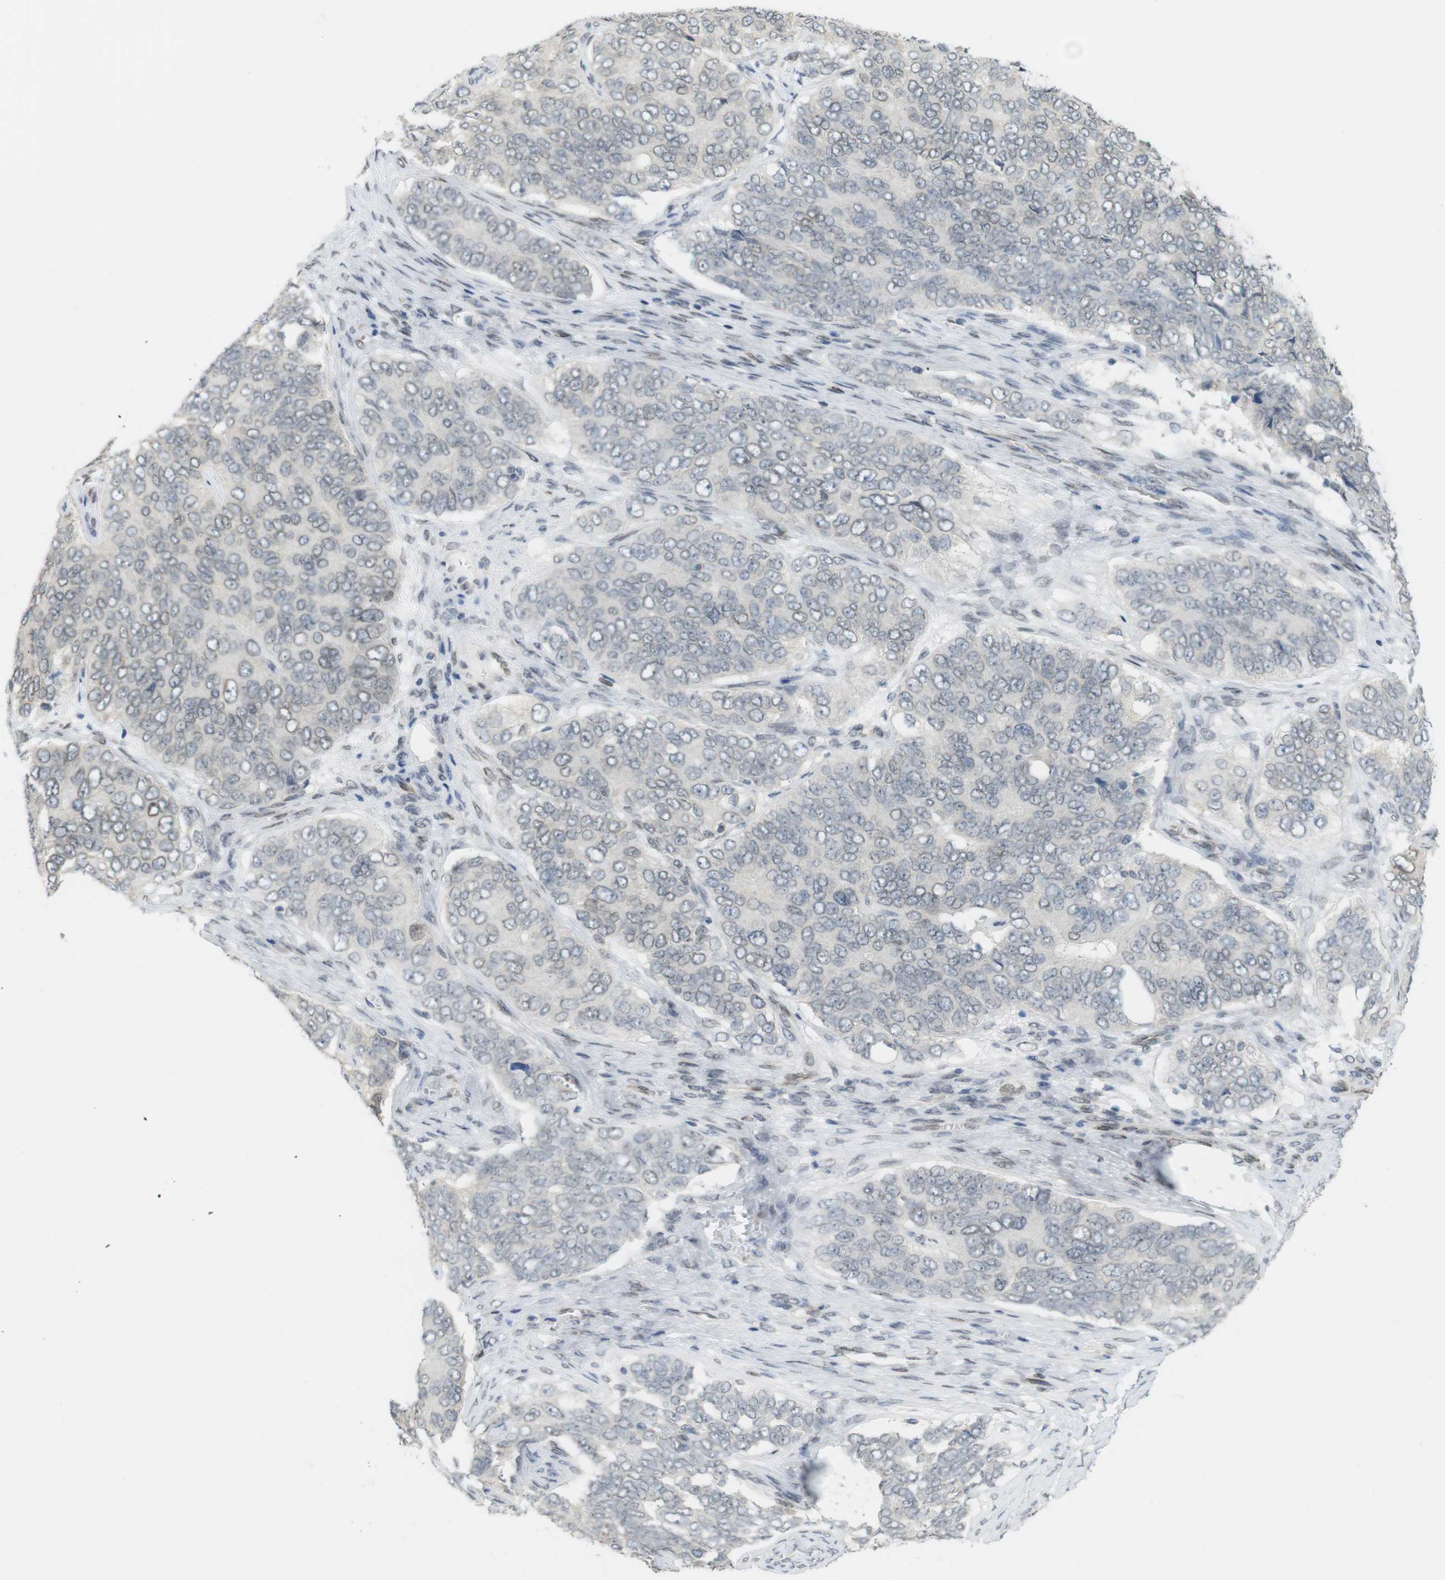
{"staining": {"intensity": "weak", "quantity": "25%-75%", "location": "cytoplasmic/membranous,nuclear"}, "tissue": "ovarian cancer", "cell_type": "Tumor cells", "image_type": "cancer", "snomed": [{"axis": "morphology", "description": "Carcinoma, endometroid"}, {"axis": "topography", "description": "Ovary"}], "caption": "Ovarian cancer was stained to show a protein in brown. There is low levels of weak cytoplasmic/membranous and nuclear staining in approximately 25%-75% of tumor cells.", "gene": "ARL6IP6", "patient": {"sex": "female", "age": 51}}